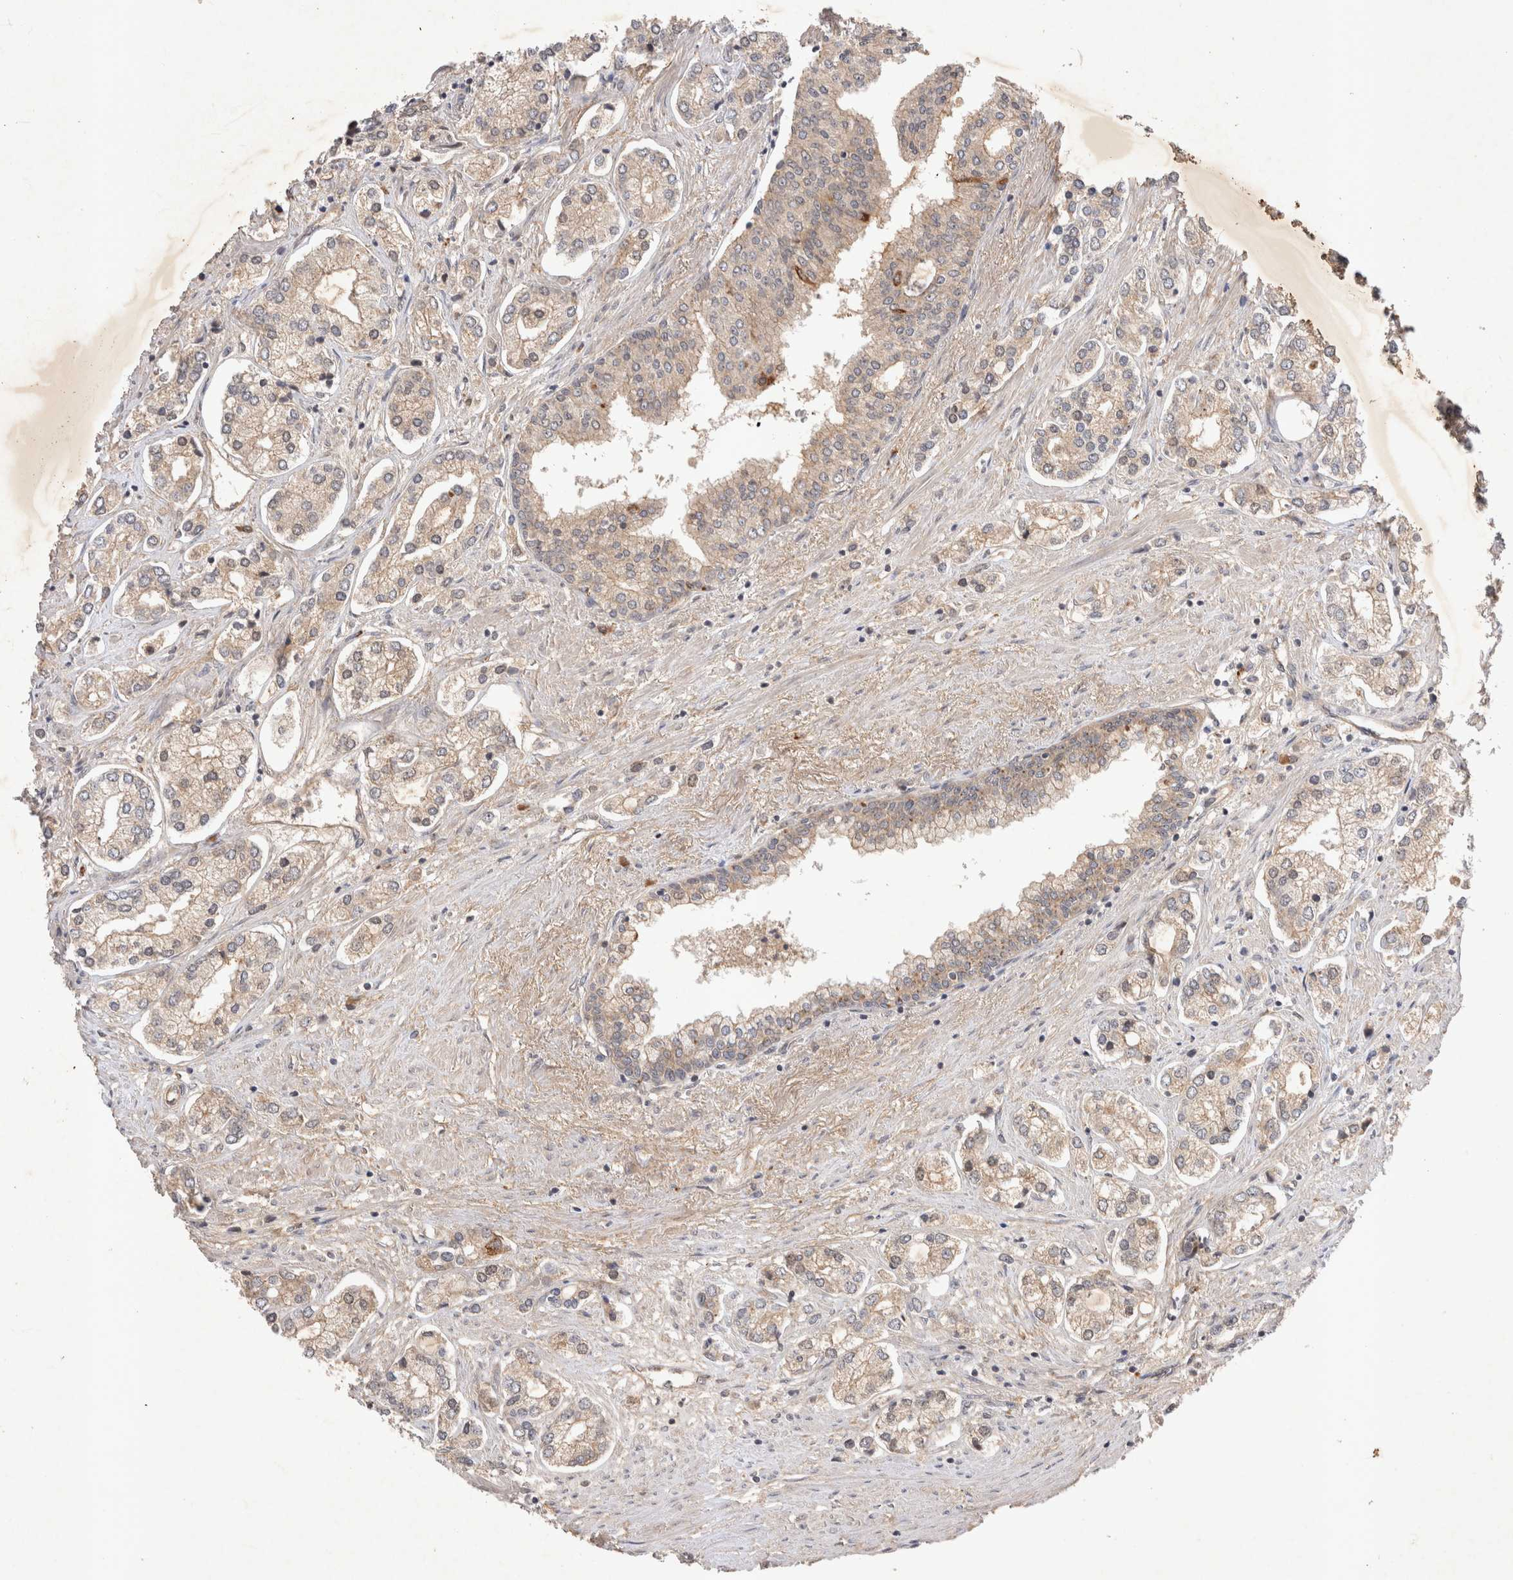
{"staining": {"intensity": "weak", "quantity": ">75%", "location": "cytoplasmic/membranous"}, "tissue": "prostate cancer", "cell_type": "Tumor cells", "image_type": "cancer", "snomed": [{"axis": "morphology", "description": "Adenocarcinoma, High grade"}, {"axis": "topography", "description": "Prostate"}], "caption": "Prostate cancer was stained to show a protein in brown. There is low levels of weak cytoplasmic/membranous expression in approximately >75% of tumor cells.", "gene": "YES1", "patient": {"sex": "male", "age": 66}}